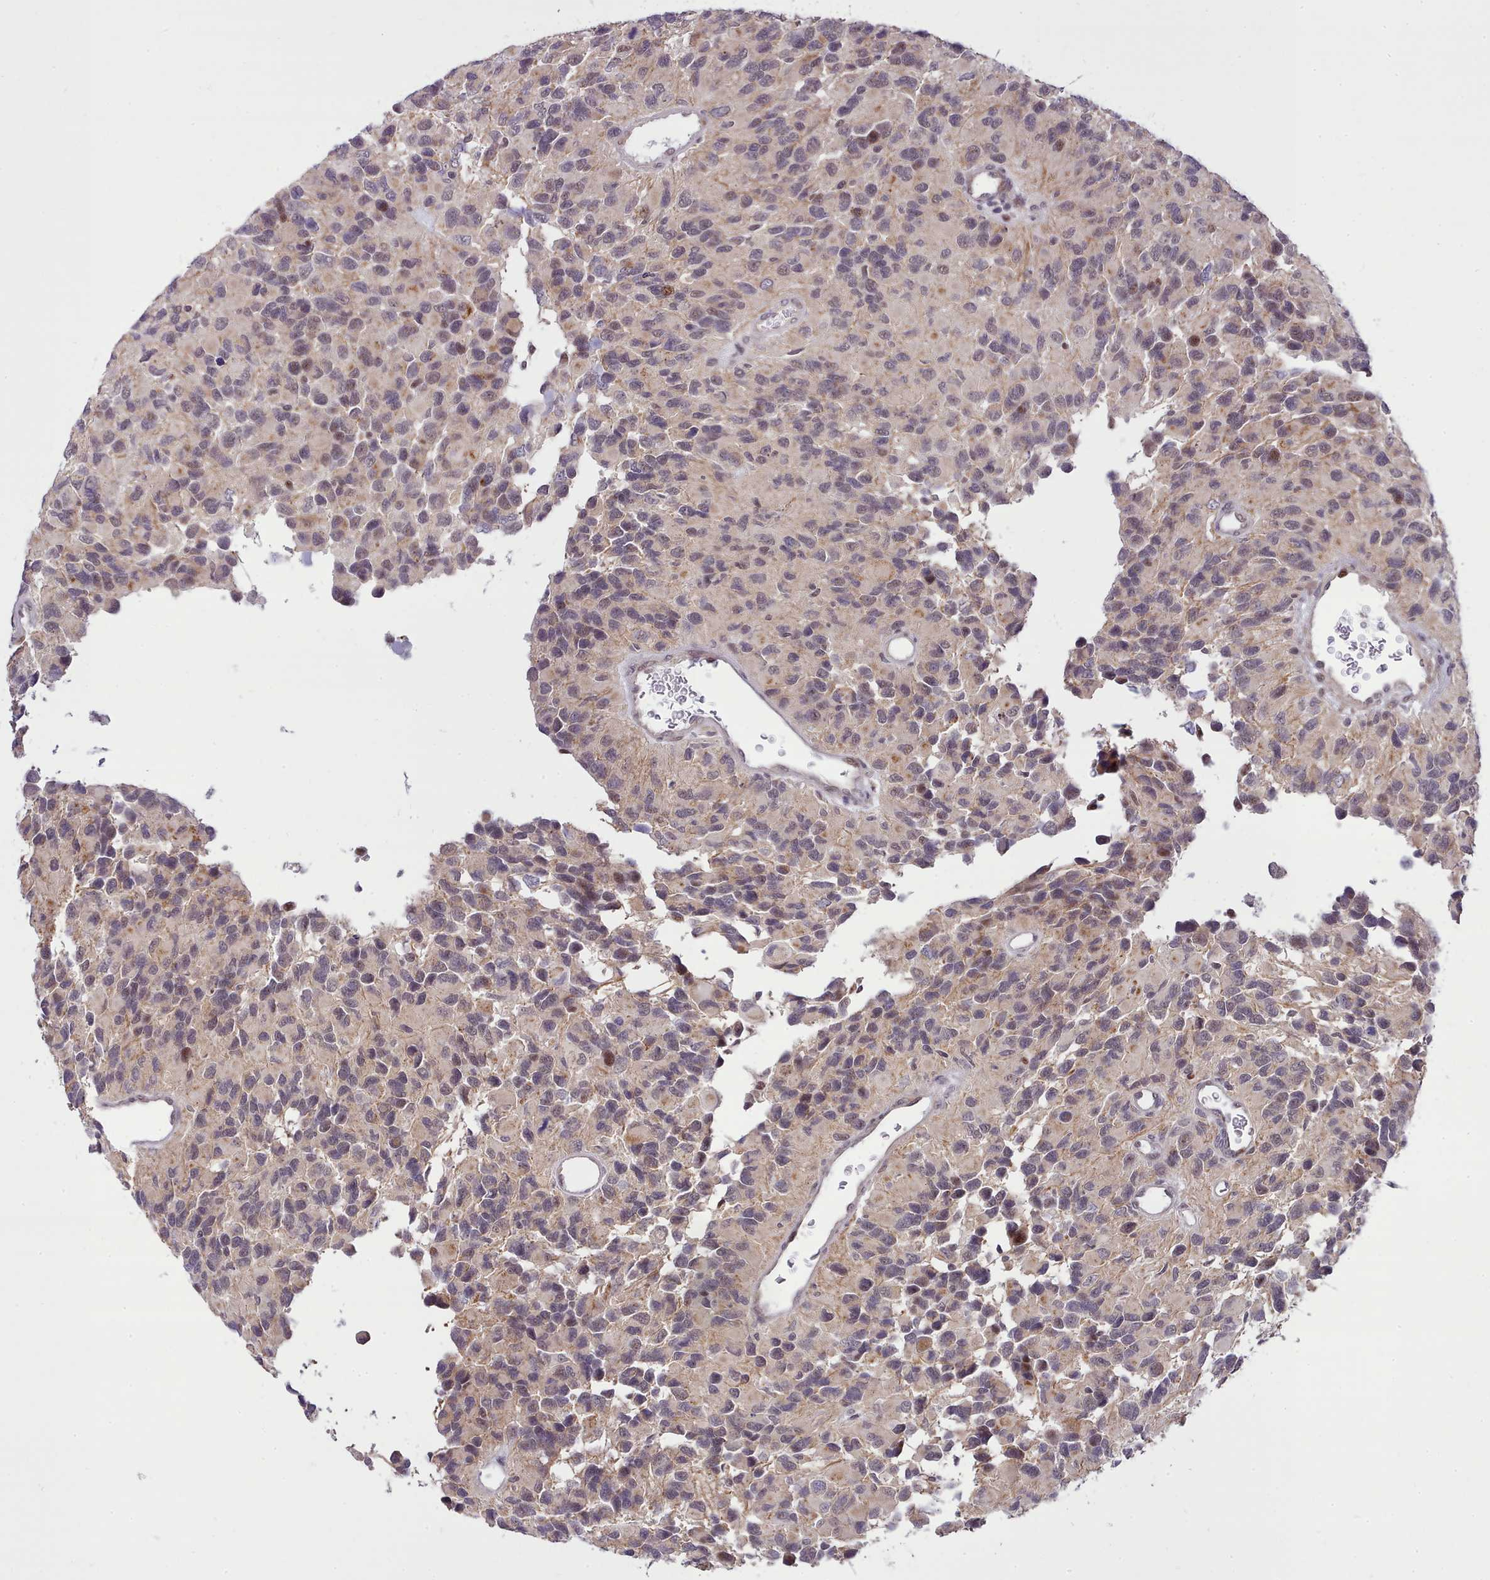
{"staining": {"intensity": "negative", "quantity": "none", "location": "none"}, "tissue": "glioma", "cell_type": "Tumor cells", "image_type": "cancer", "snomed": [{"axis": "morphology", "description": "Glioma, malignant, High grade"}, {"axis": "topography", "description": "Brain"}], "caption": "Micrograph shows no significant protein staining in tumor cells of glioma.", "gene": "HOXB7", "patient": {"sex": "male", "age": 77}}